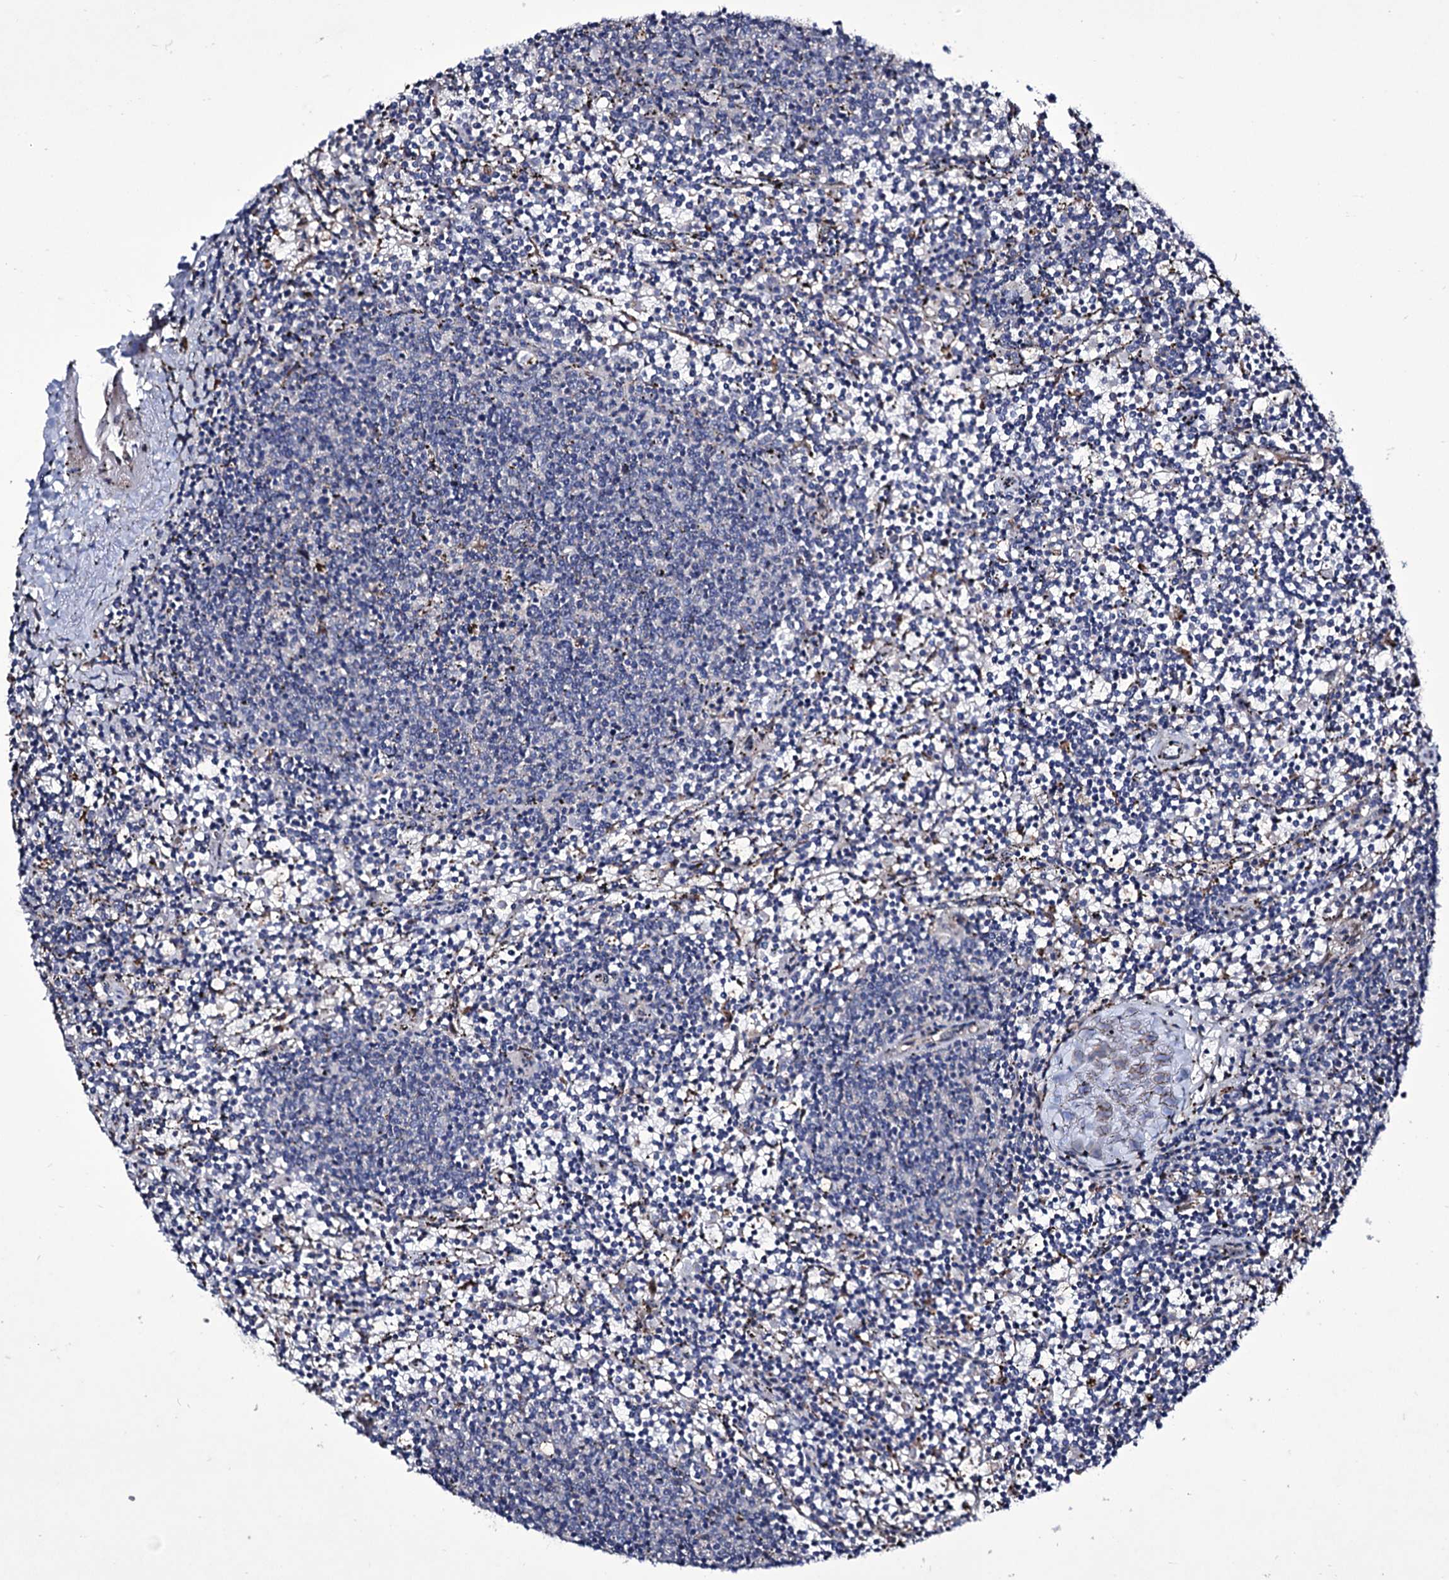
{"staining": {"intensity": "negative", "quantity": "none", "location": "none"}, "tissue": "lymphoma", "cell_type": "Tumor cells", "image_type": "cancer", "snomed": [{"axis": "morphology", "description": "Malignant lymphoma, non-Hodgkin's type, Low grade"}, {"axis": "topography", "description": "Spleen"}], "caption": "Immunohistochemistry (IHC) histopathology image of neoplastic tissue: lymphoma stained with DAB displays no significant protein positivity in tumor cells.", "gene": "TUBGCP5", "patient": {"sex": "female", "age": 50}}